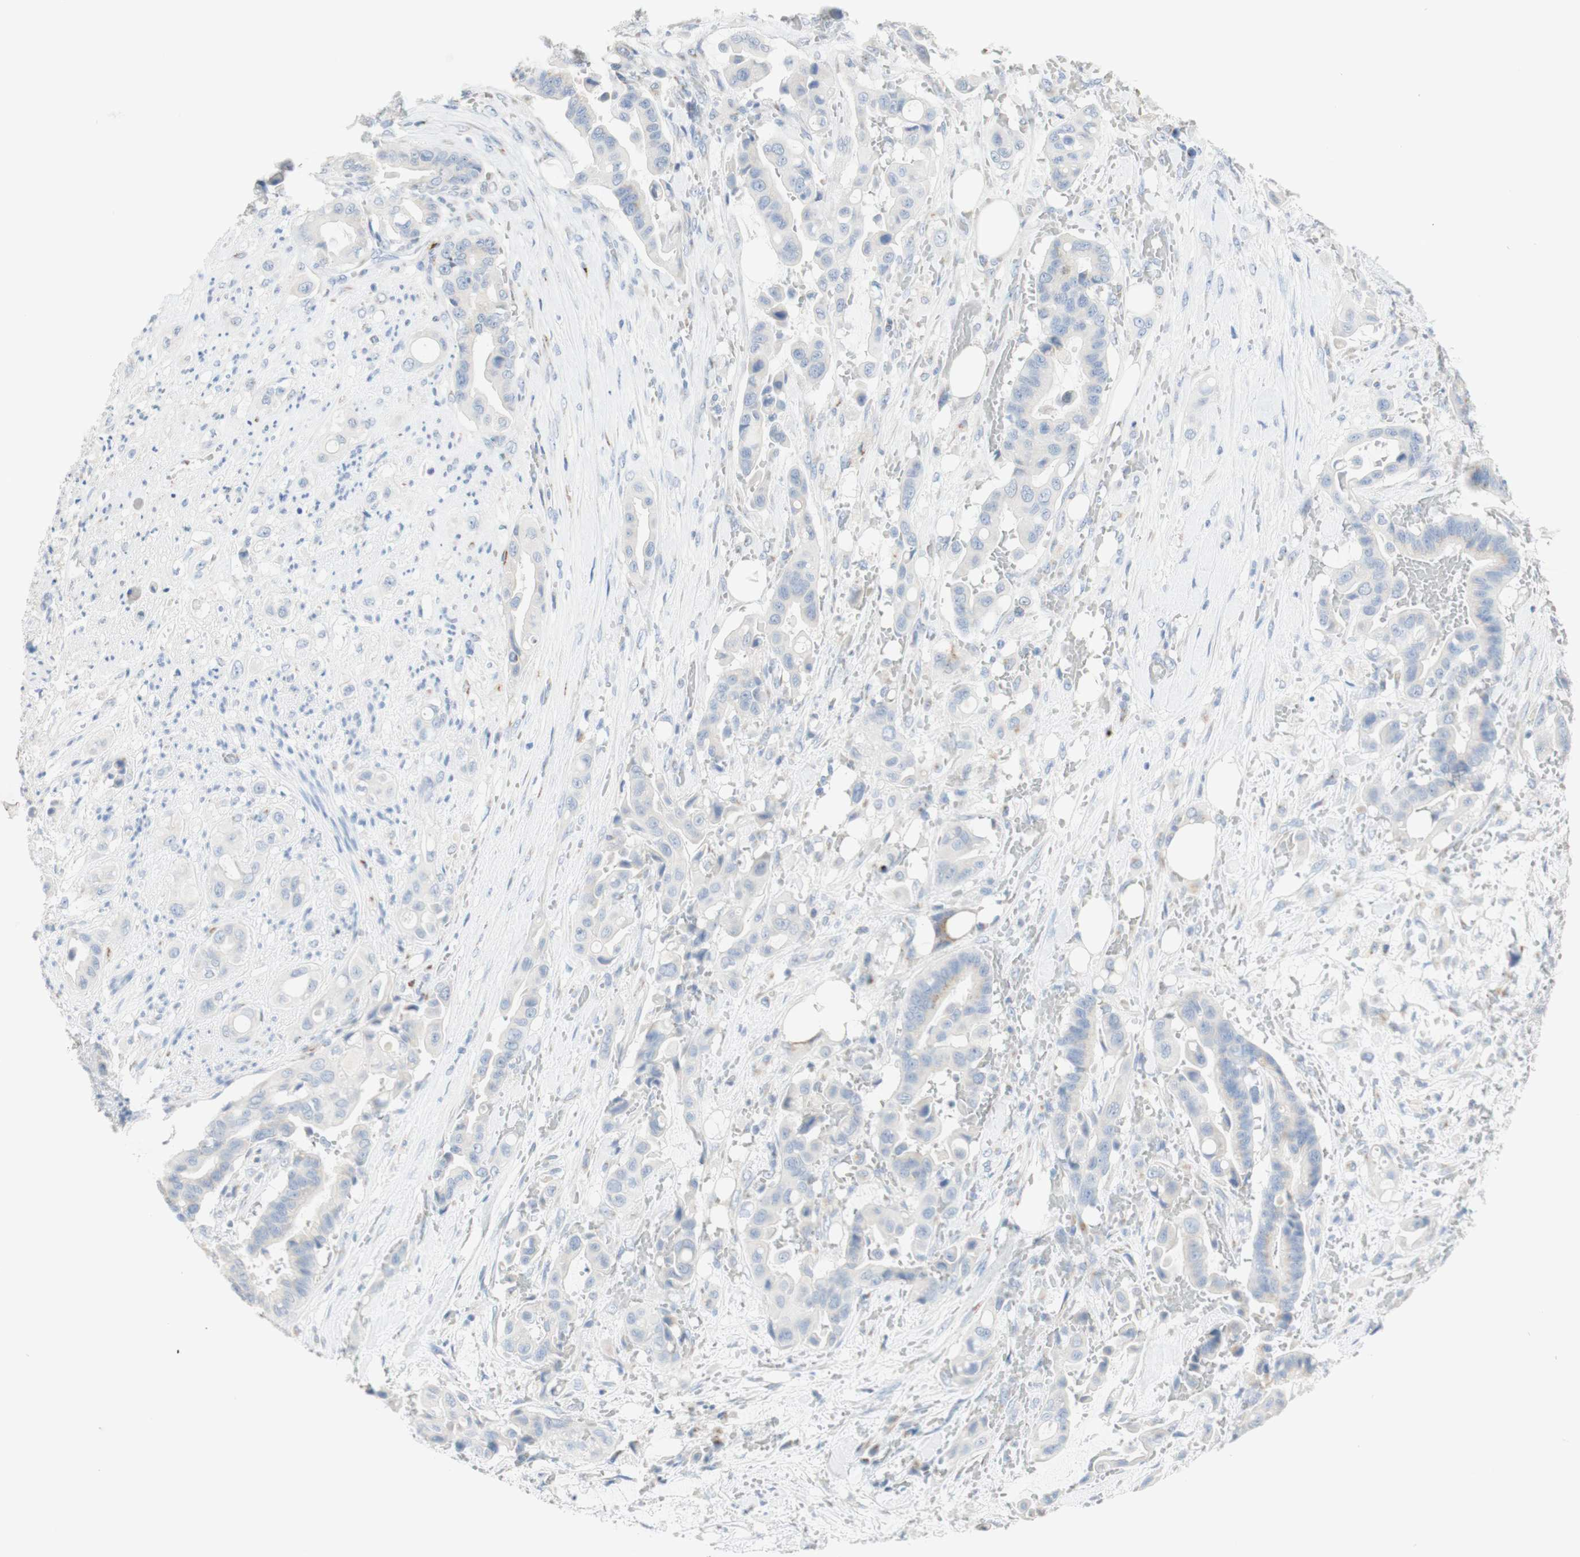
{"staining": {"intensity": "negative", "quantity": "none", "location": "none"}, "tissue": "liver cancer", "cell_type": "Tumor cells", "image_type": "cancer", "snomed": [{"axis": "morphology", "description": "Cholangiocarcinoma"}, {"axis": "topography", "description": "Liver"}], "caption": "Histopathology image shows no protein positivity in tumor cells of cholangiocarcinoma (liver) tissue.", "gene": "MANEA", "patient": {"sex": "female", "age": 61}}